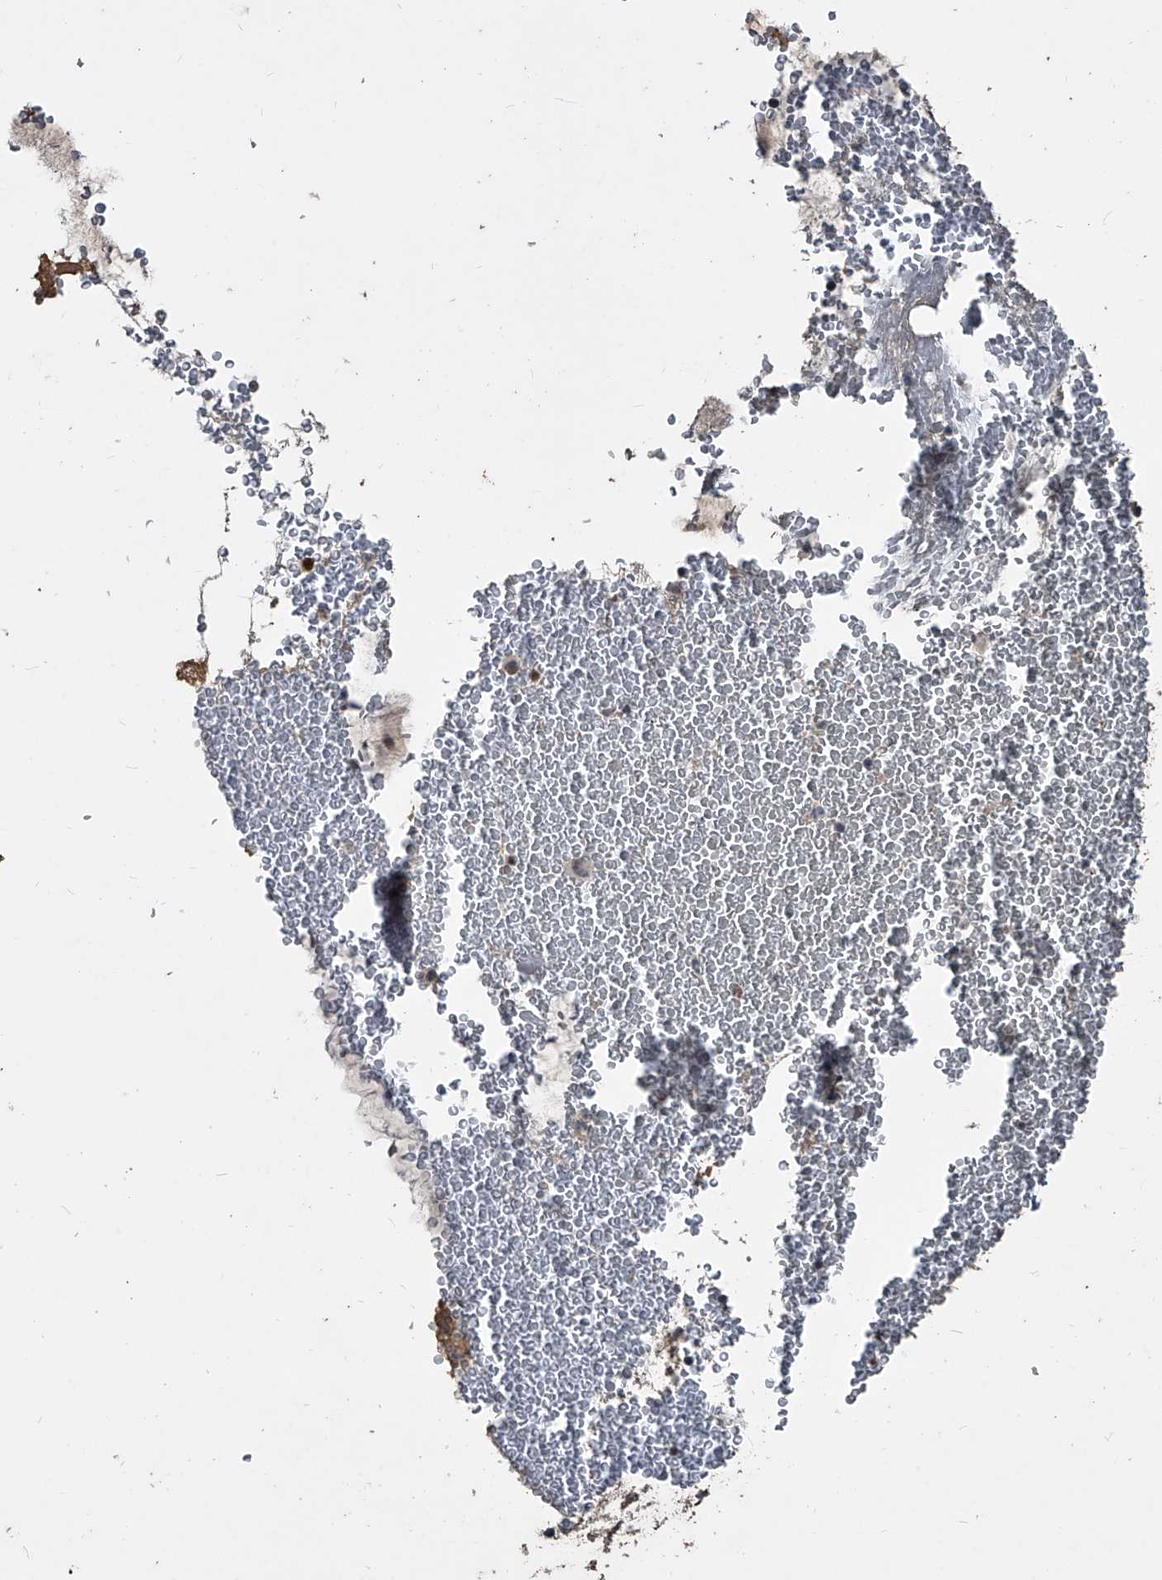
{"staining": {"intensity": "weak", "quantity": "<25%", "location": "nuclear"}, "tissue": "bronchus", "cell_type": "Respiratory epithelial cells", "image_type": "normal", "snomed": [{"axis": "morphology", "description": "Normal tissue, NOS"}, {"axis": "morphology", "description": "Squamous cell carcinoma, NOS"}, {"axis": "topography", "description": "Lymph node"}, {"axis": "topography", "description": "Bronchus"}, {"axis": "topography", "description": "Lung"}], "caption": "The histopathology image demonstrates no significant staining in respiratory epithelial cells of bronchus. (Brightfield microscopy of DAB IHC at high magnification).", "gene": "MATR3", "patient": {"sex": "male", "age": 66}}